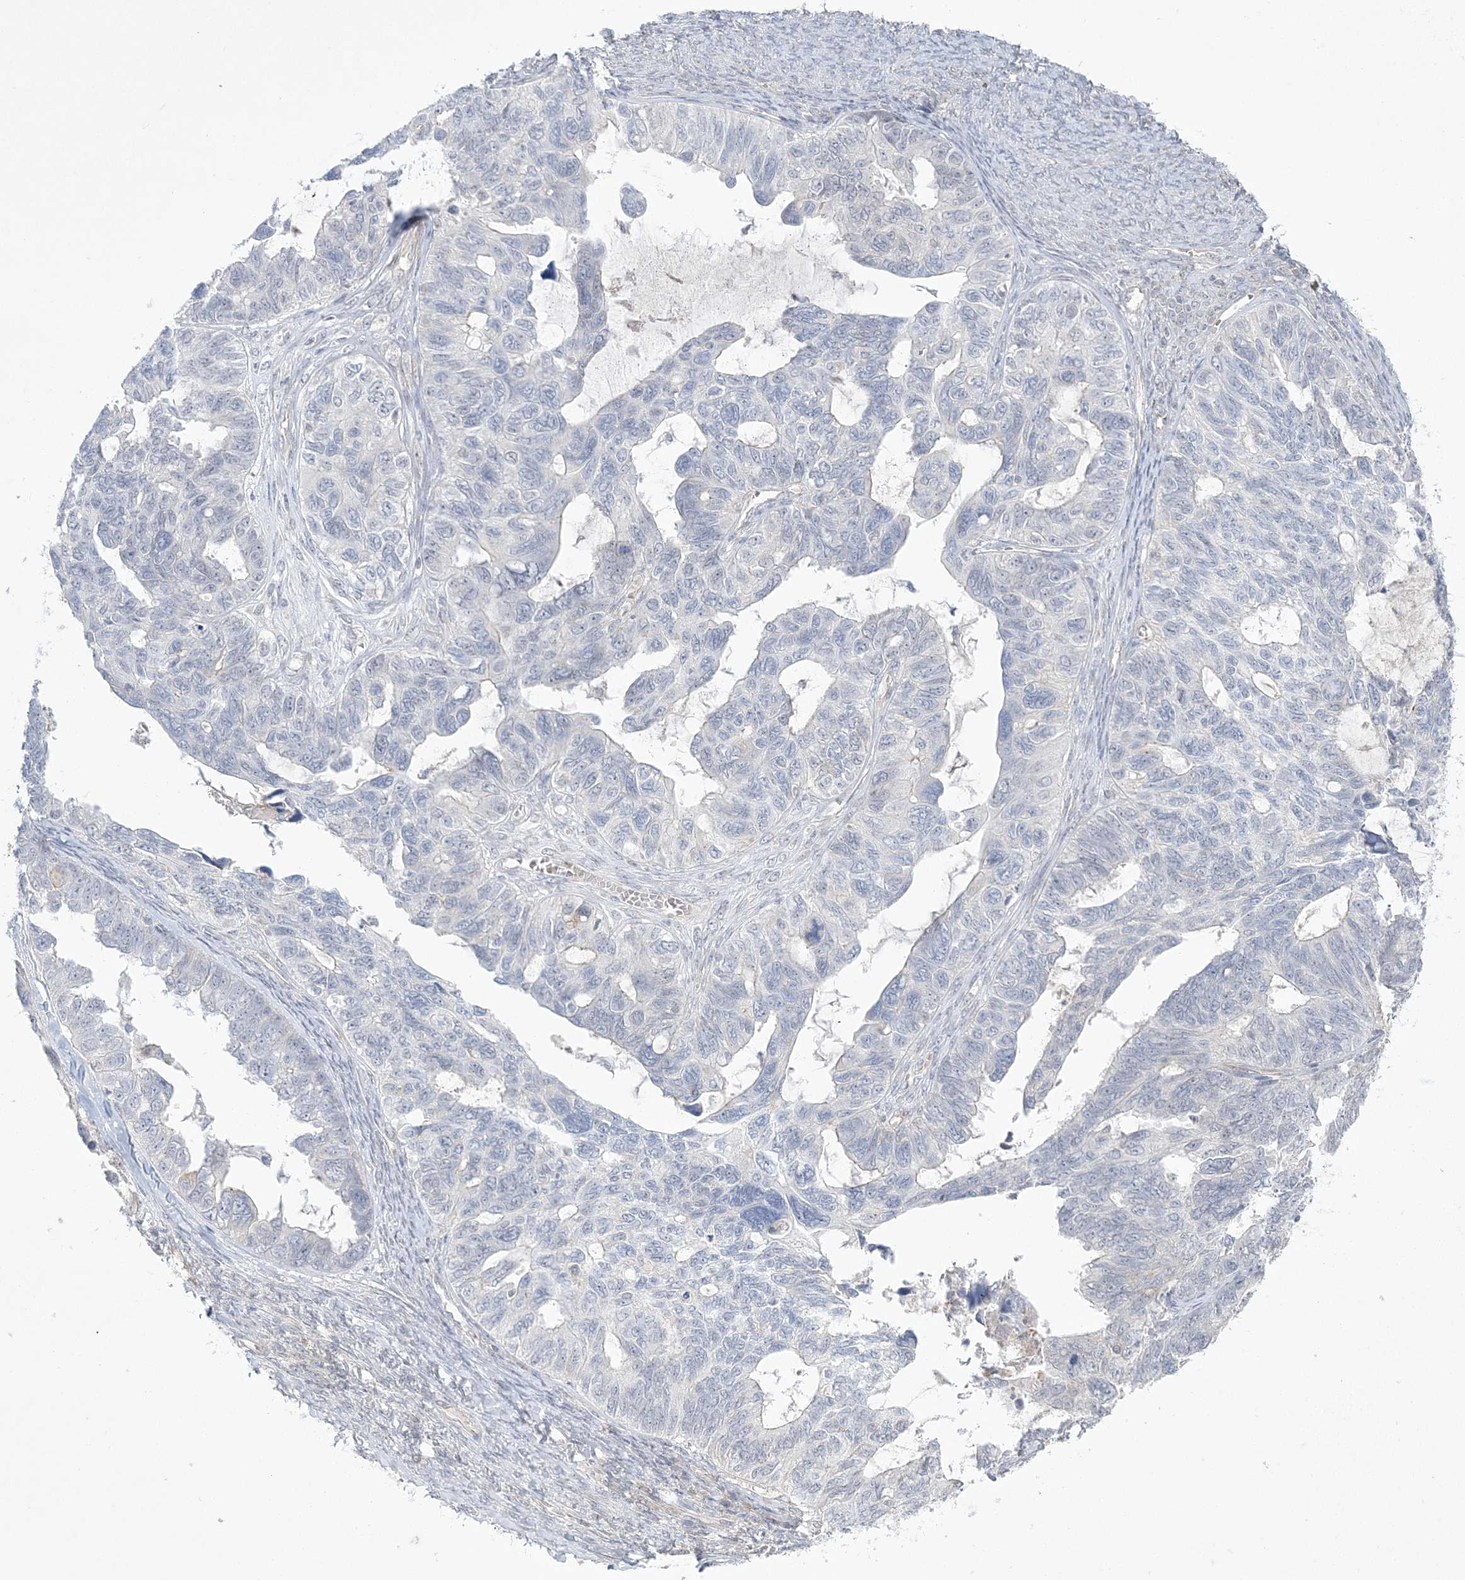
{"staining": {"intensity": "negative", "quantity": "none", "location": "none"}, "tissue": "ovarian cancer", "cell_type": "Tumor cells", "image_type": "cancer", "snomed": [{"axis": "morphology", "description": "Cystadenocarcinoma, serous, NOS"}, {"axis": "topography", "description": "Ovary"}], "caption": "Tumor cells are negative for brown protein staining in ovarian cancer (serous cystadenocarcinoma).", "gene": "ADAMTS12", "patient": {"sex": "female", "age": 79}}